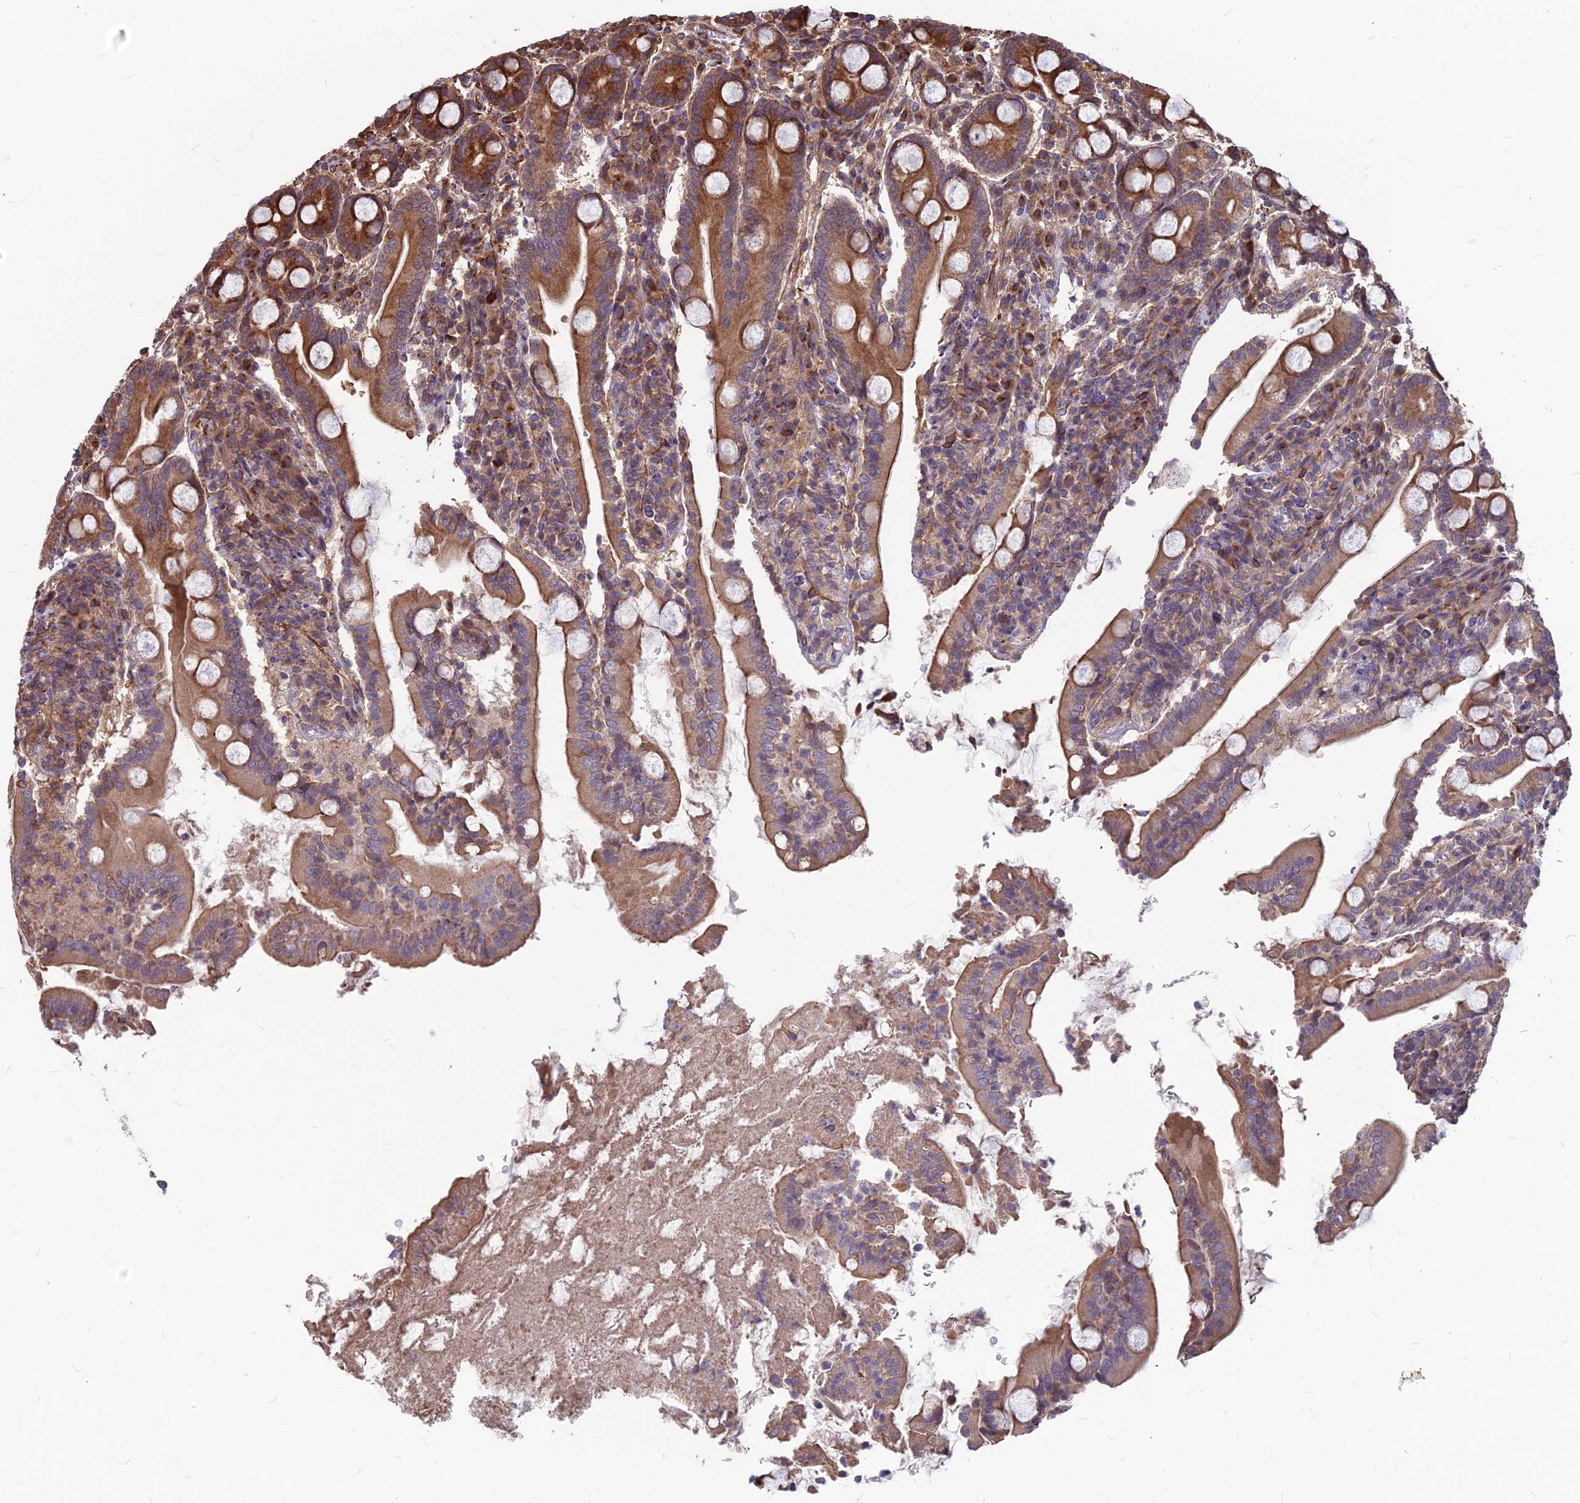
{"staining": {"intensity": "moderate", "quantity": ">75%", "location": "cytoplasmic/membranous"}, "tissue": "duodenum", "cell_type": "Glandular cells", "image_type": "normal", "snomed": [{"axis": "morphology", "description": "Normal tissue, NOS"}, {"axis": "topography", "description": "Duodenum"}], "caption": "This micrograph displays benign duodenum stained with IHC to label a protein in brown. The cytoplasmic/membranous of glandular cells show moderate positivity for the protein. Nuclei are counter-stained blue.", "gene": "LSM6", "patient": {"sex": "male", "age": 35}}